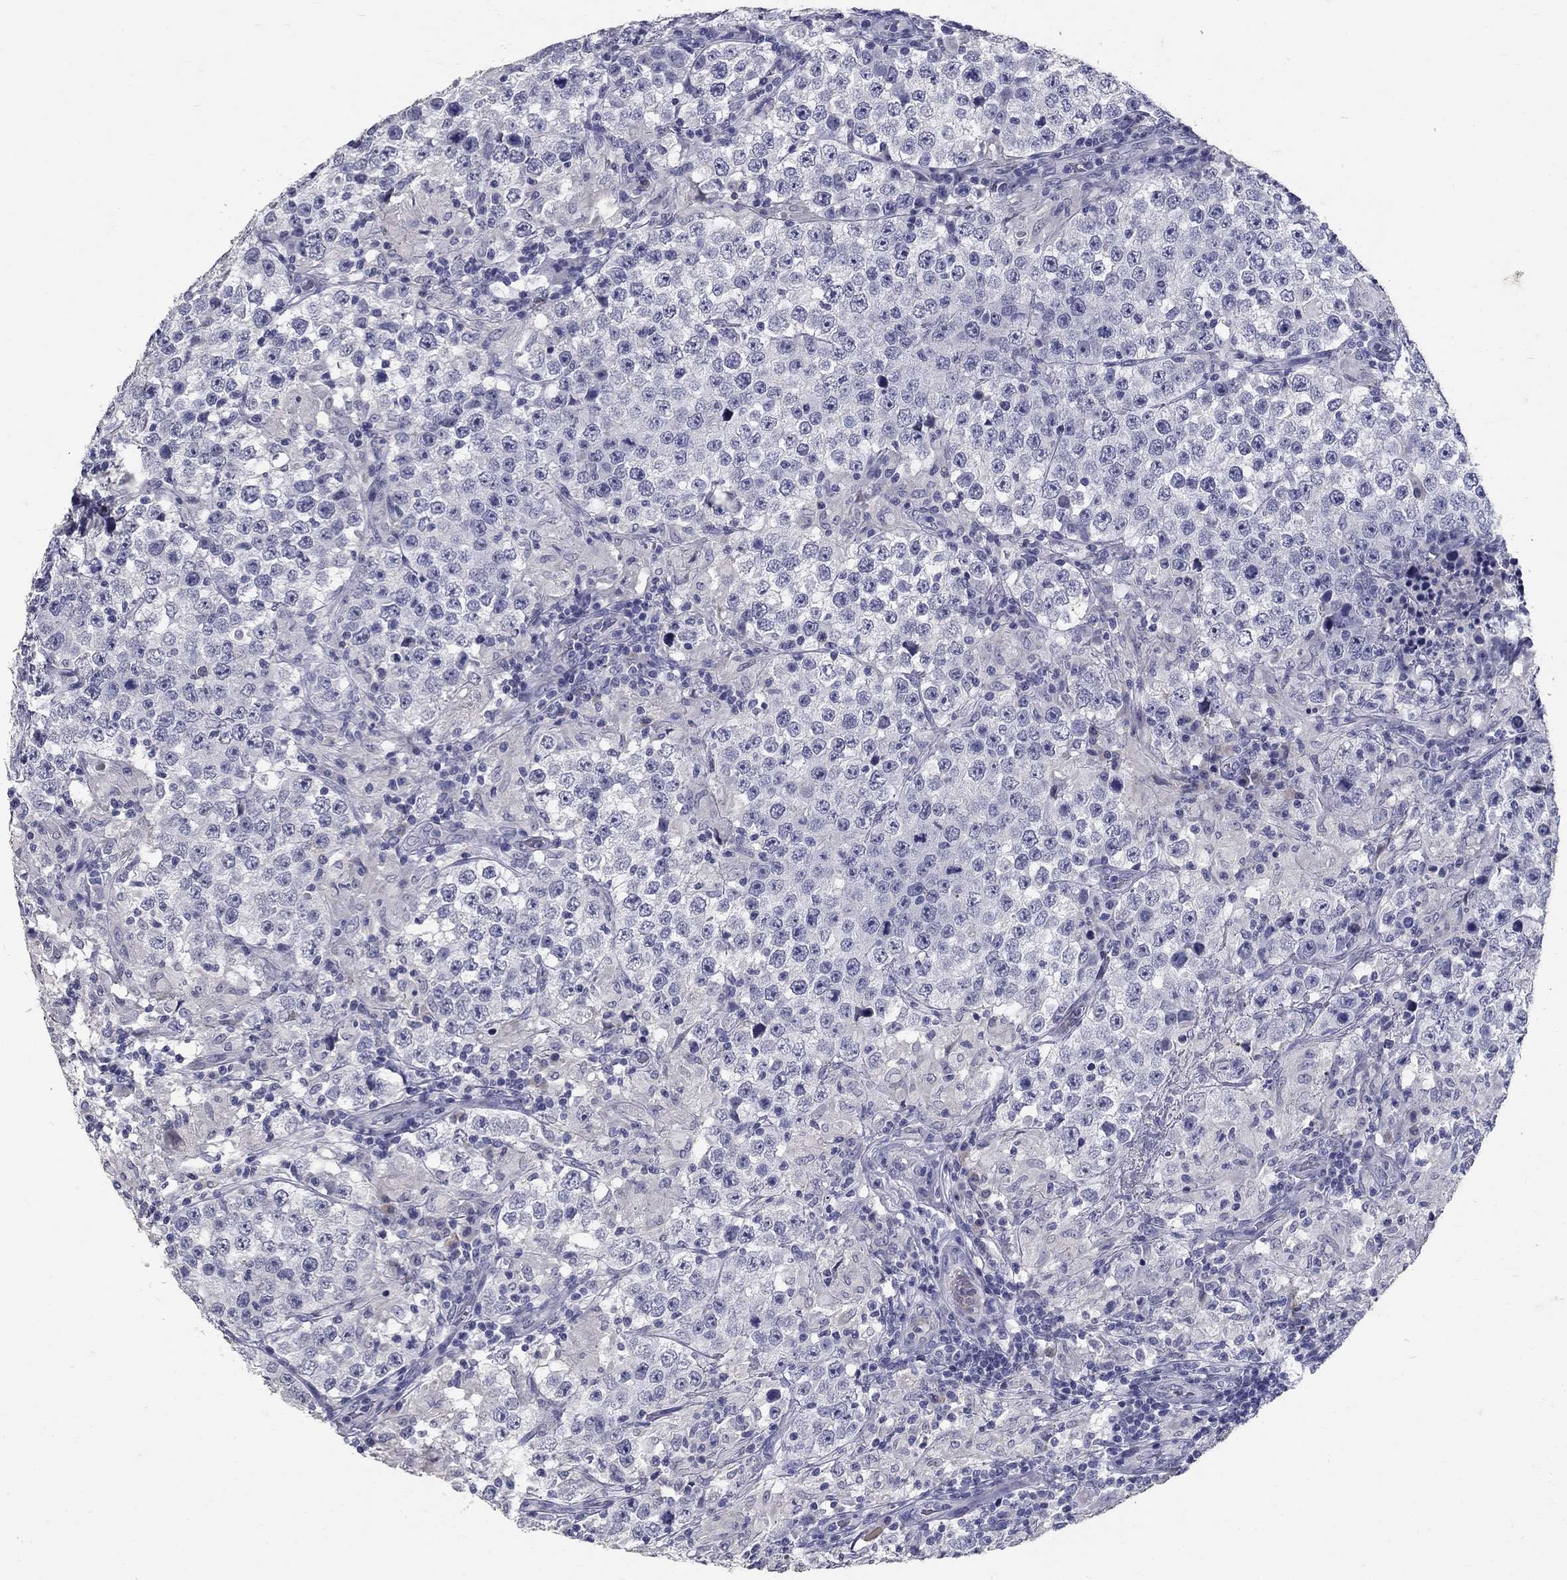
{"staining": {"intensity": "negative", "quantity": "none", "location": "none"}, "tissue": "testis cancer", "cell_type": "Tumor cells", "image_type": "cancer", "snomed": [{"axis": "morphology", "description": "Seminoma, NOS"}, {"axis": "morphology", "description": "Carcinoma, Embryonal, NOS"}, {"axis": "topography", "description": "Testis"}], "caption": "Tumor cells show no significant expression in testis cancer (seminoma).", "gene": "POMC", "patient": {"sex": "male", "age": 41}}